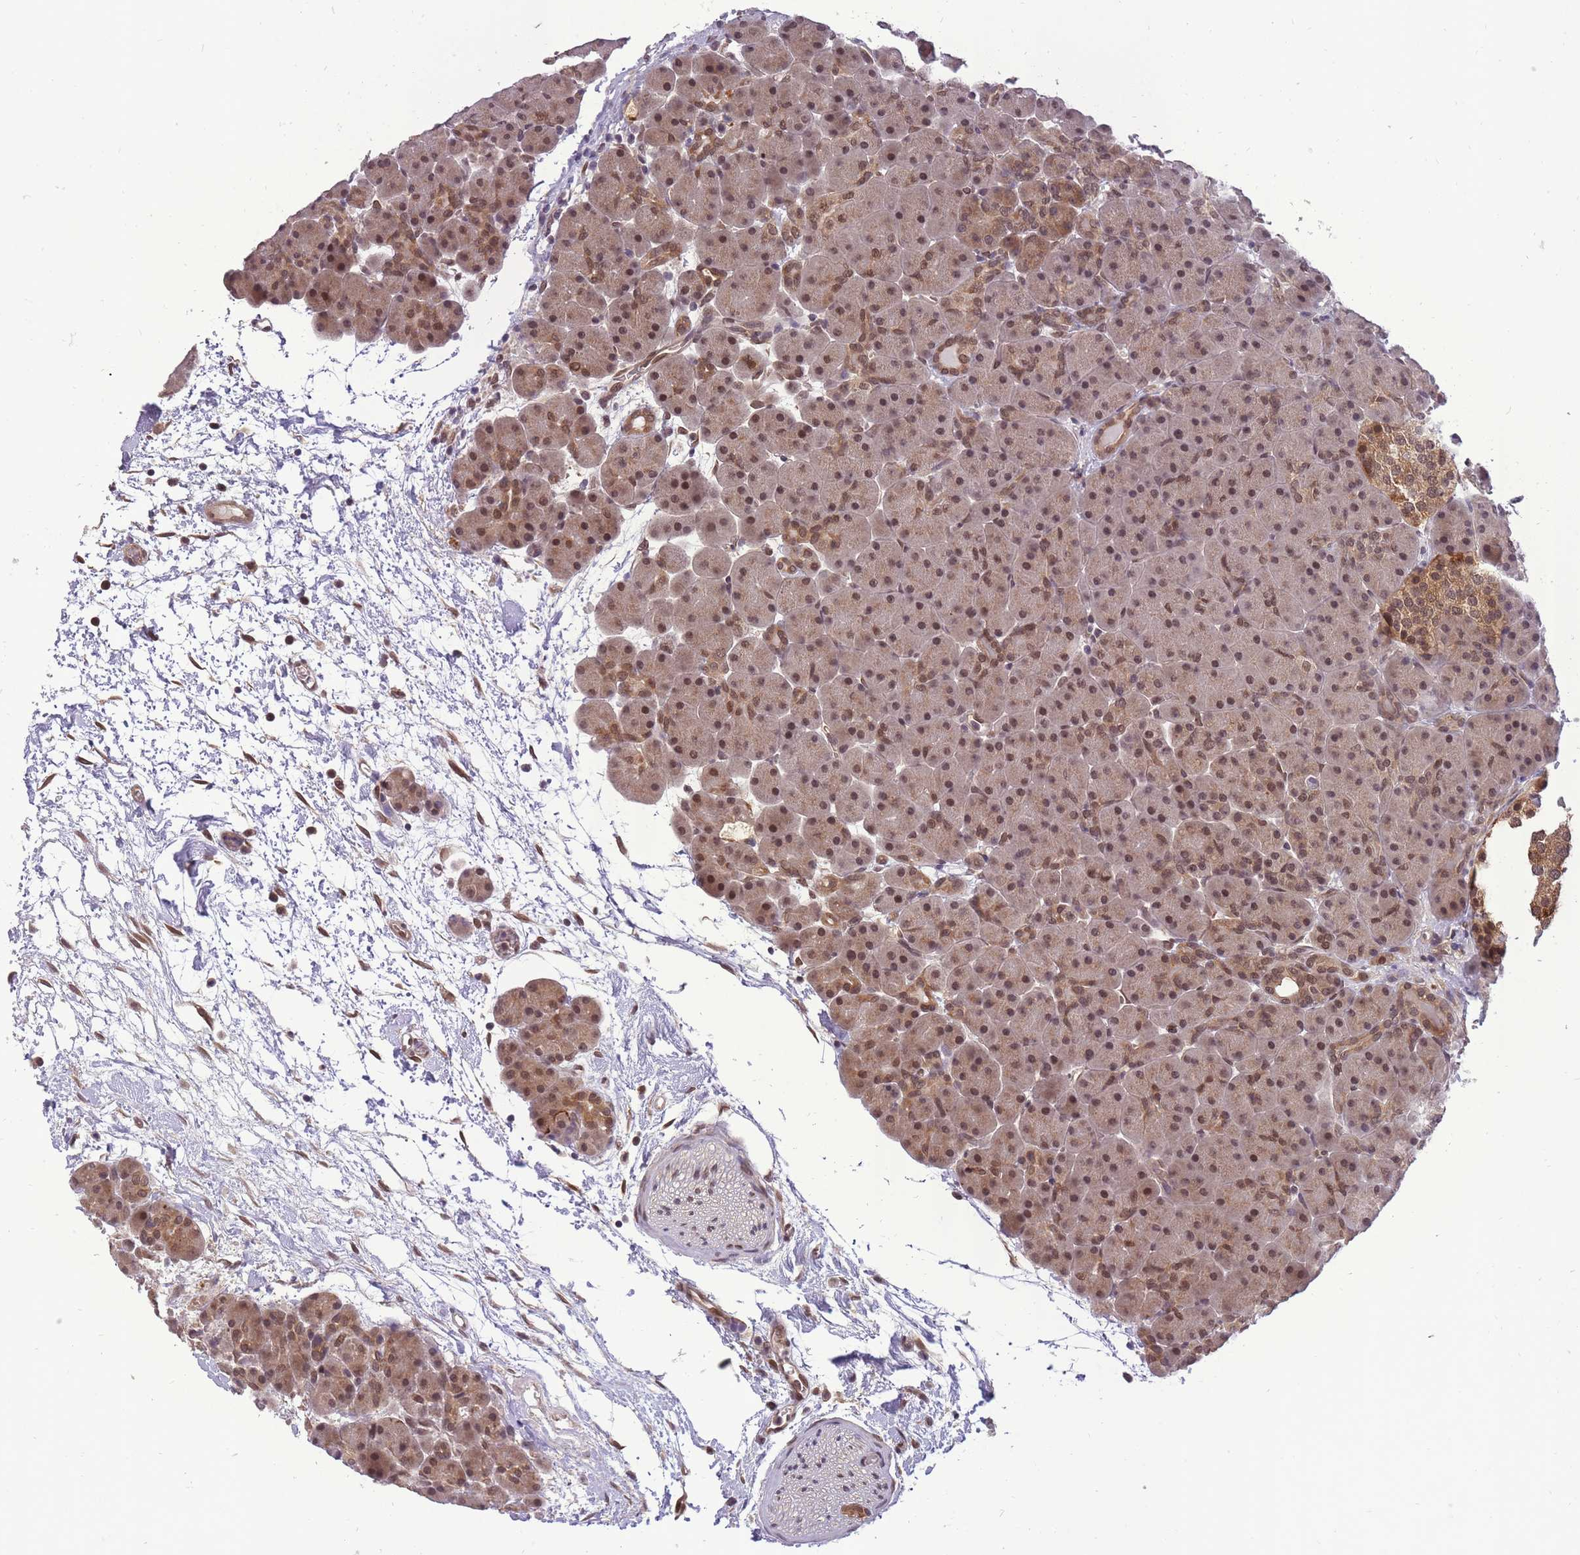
{"staining": {"intensity": "moderate", "quantity": ">75%", "location": "cytoplasmic/membranous,nuclear"}, "tissue": "pancreas", "cell_type": "Exocrine glandular cells", "image_type": "normal", "snomed": [{"axis": "morphology", "description": "Normal tissue, NOS"}, {"axis": "topography", "description": "Pancreas"}], "caption": "Exocrine glandular cells demonstrate medium levels of moderate cytoplasmic/membranous,nuclear staining in about >75% of cells in benign human pancreas.", "gene": "CDIP1", "patient": {"sex": "male", "age": 66}}